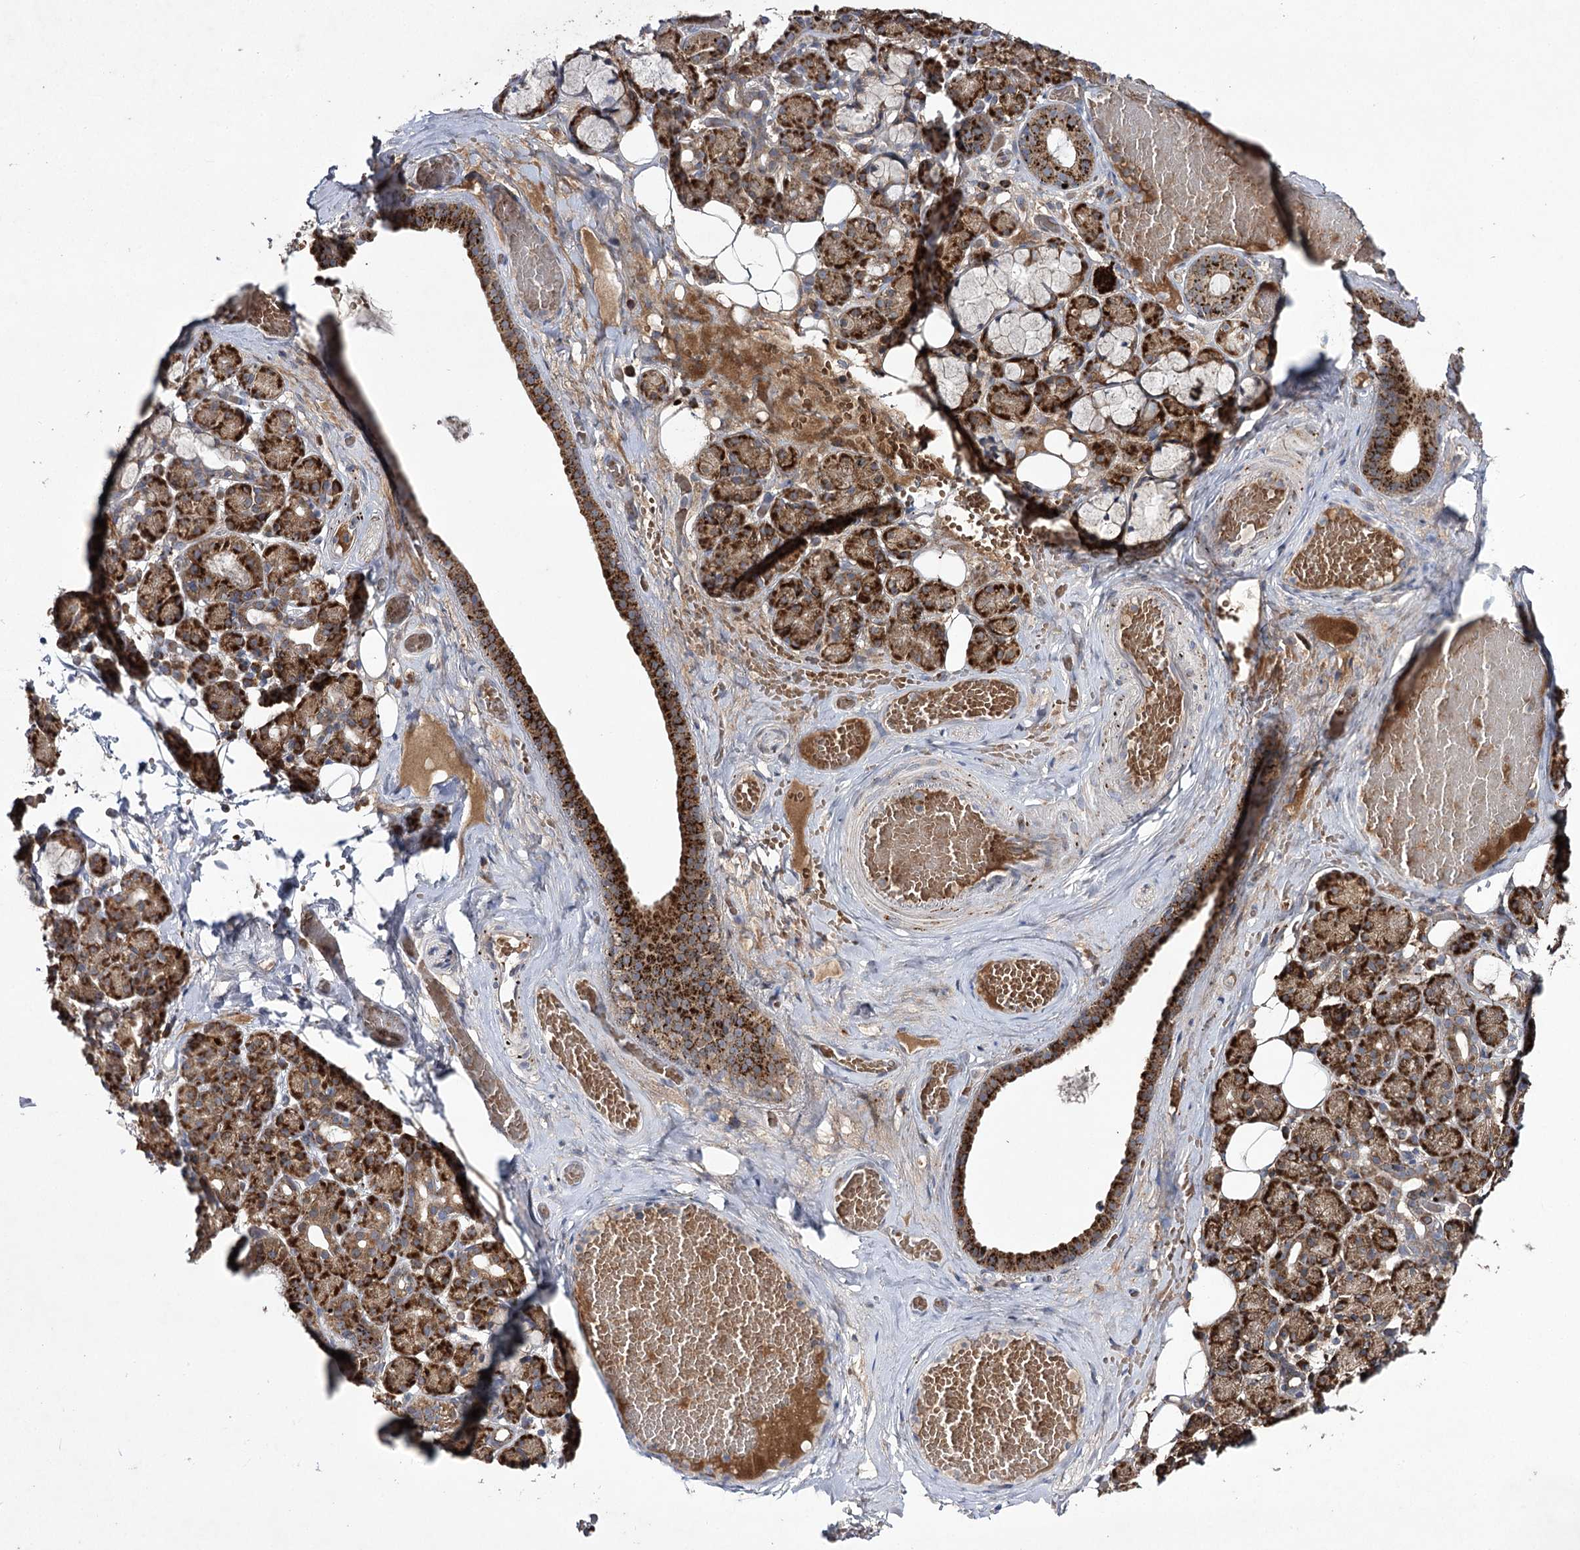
{"staining": {"intensity": "strong", "quantity": ">75%", "location": "cytoplasmic/membranous"}, "tissue": "salivary gland", "cell_type": "Glandular cells", "image_type": "normal", "snomed": [{"axis": "morphology", "description": "Normal tissue, NOS"}, {"axis": "topography", "description": "Salivary gland"}], "caption": "Immunohistochemistry (DAB (3,3'-diaminobenzidine)) staining of benign salivary gland exhibits strong cytoplasmic/membranous protein staining in about >75% of glandular cells. Nuclei are stained in blue.", "gene": "ALG9", "patient": {"sex": "male", "age": 63}}